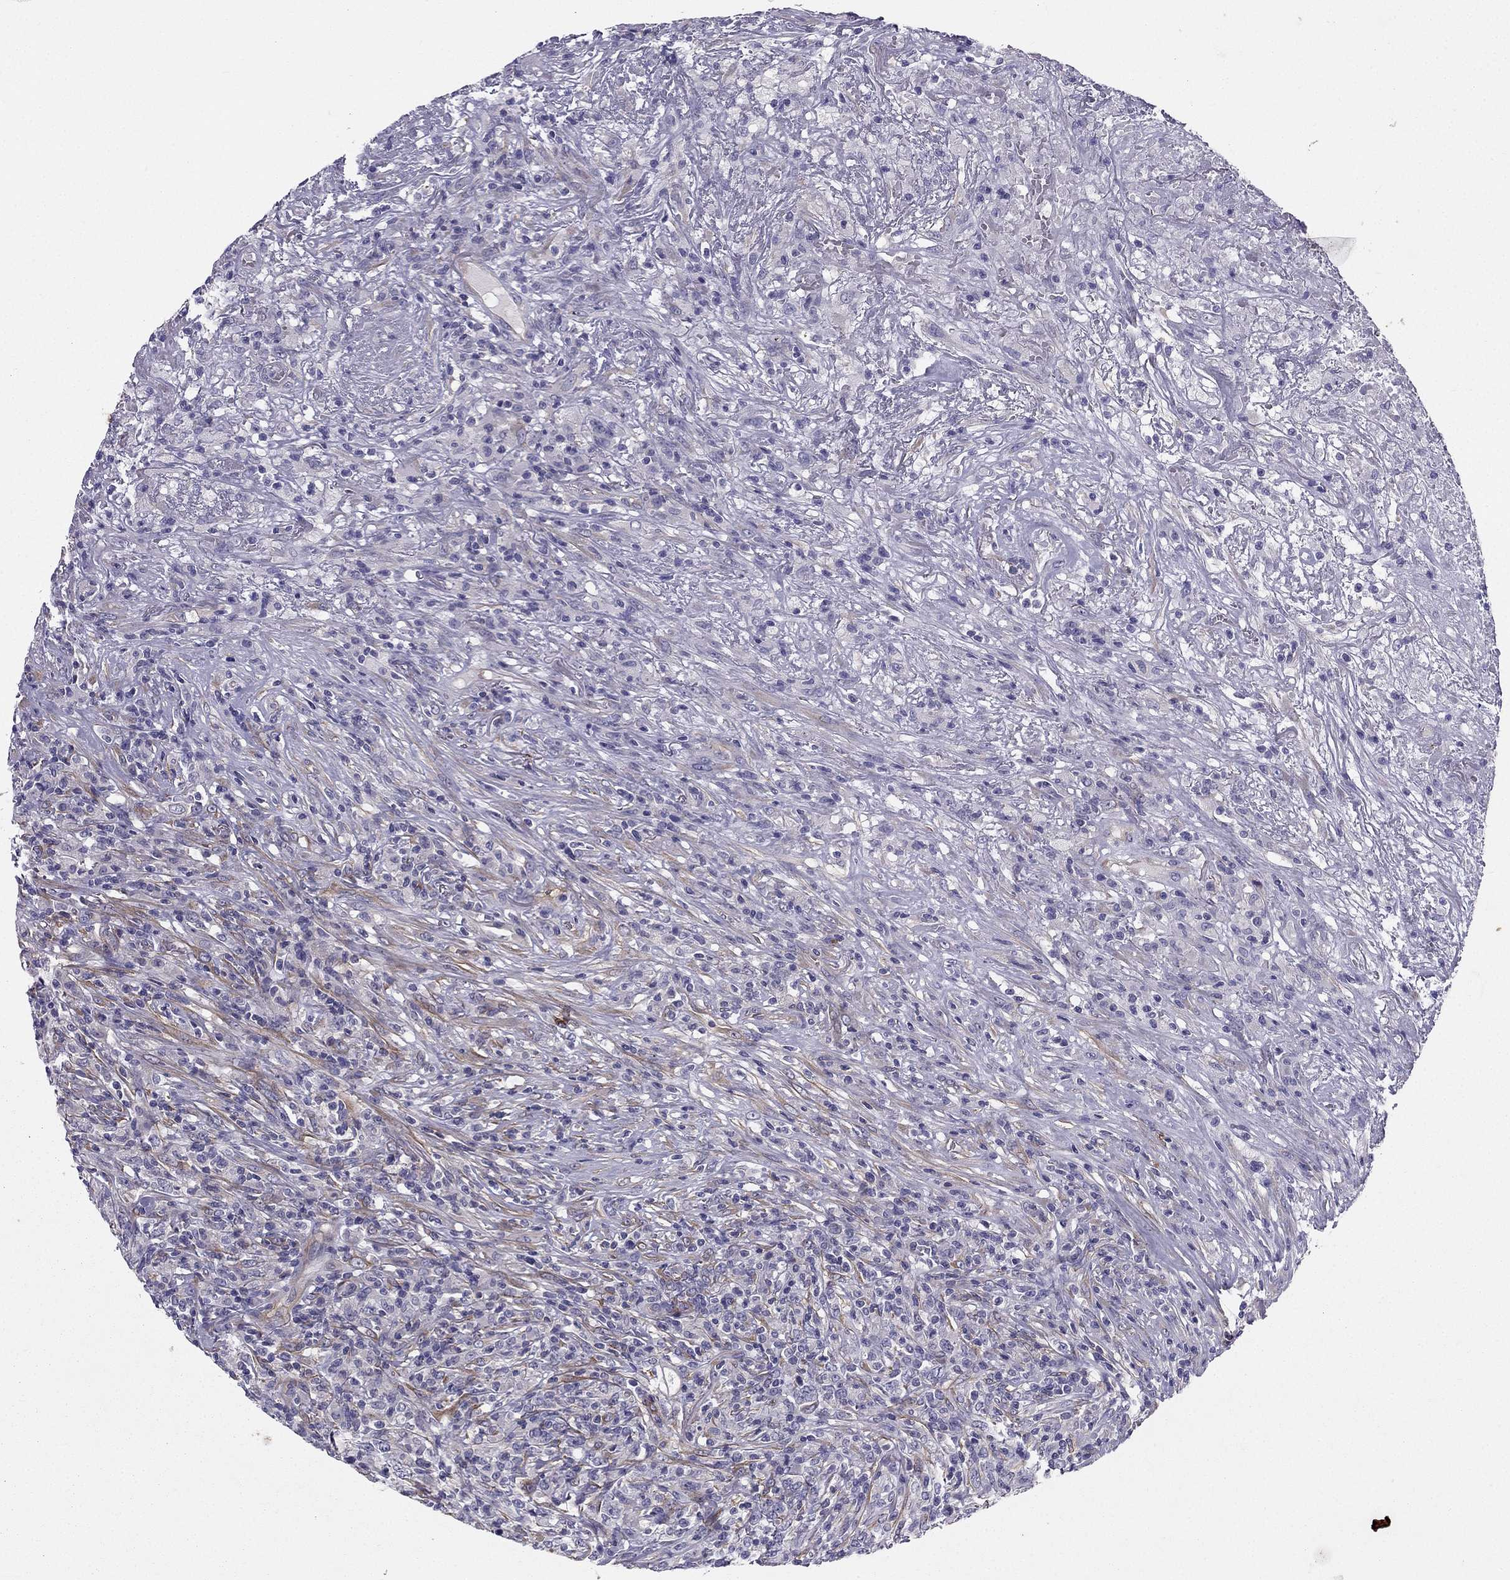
{"staining": {"intensity": "negative", "quantity": "none", "location": "none"}, "tissue": "lymphoma", "cell_type": "Tumor cells", "image_type": "cancer", "snomed": [{"axis": "morphology", "description": "Malignant lymphoma, non-Hodgkin's type, High grade"}, {"axis": "topography", "description": "Lung"}], "caption": "Tumor cells show no significant protein positivity in high-grade malignant lymphoma, non-Hodgkin's type.", "gene": "SYT5", "patient": {"sex": "male", "age": 79}}